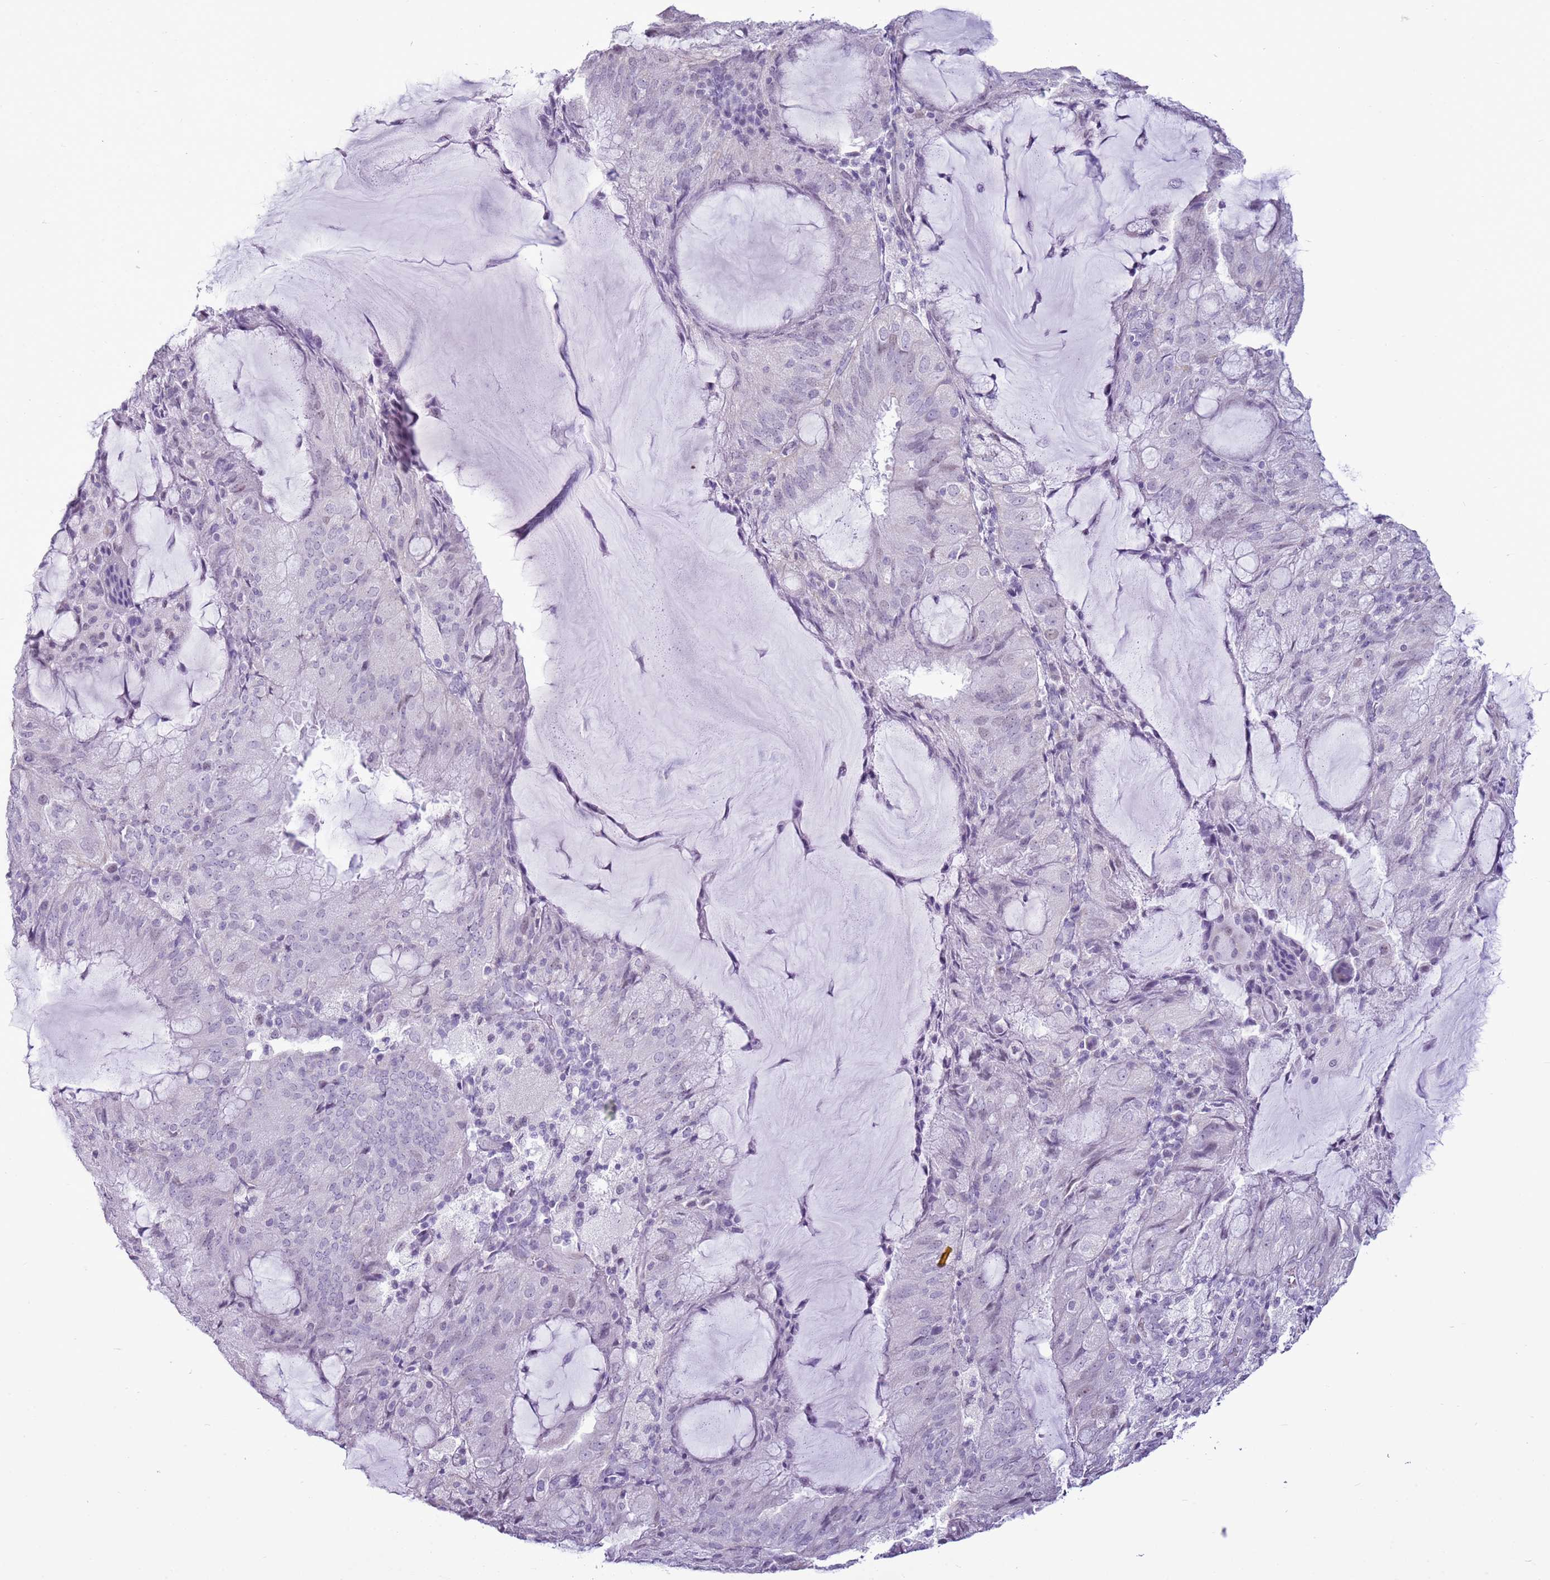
{"staining": {"intensity": "negative", "quantity": "none", "location": "none"}, "tissue": "endometrial cancer", "cell_type": "Tumor cells", "image_type": "cancer", "snomed": [{"axis": "morphology", "description": "Adenocarcinoma, NOS"}, {"axis": "topography", "description": "Endometrium"}], "caption": "Tumor cells show no significant expression in endometrial cancer (adenocarcinoma). Brightfield microscopy of immunohistochemistry (IHC) stained with DAB (brown) and hematoxylin (blue), captured at high magnification.", "gene": "RPL3L", "patient": {"sex": "female", "age": 81}}